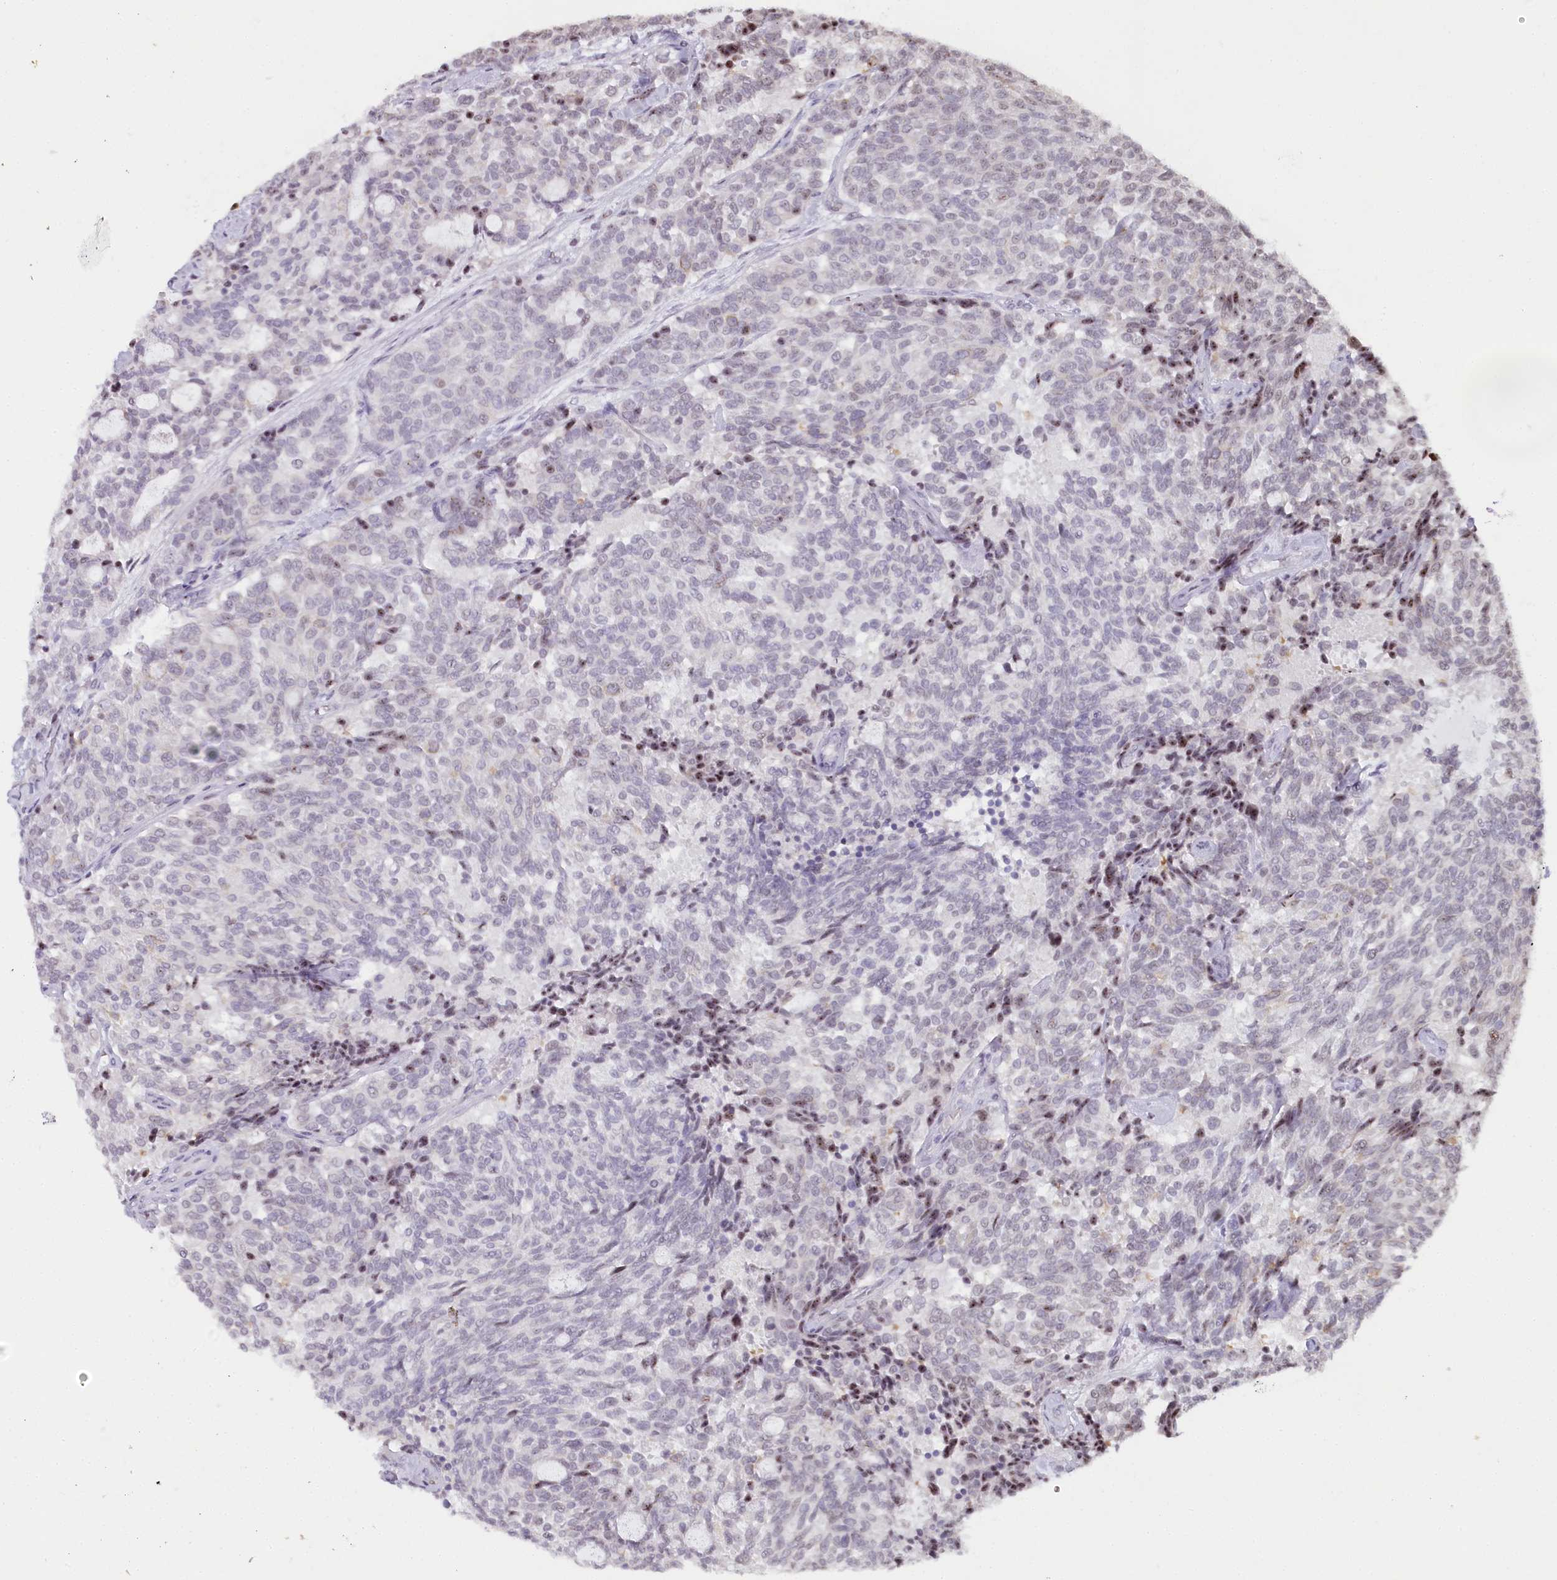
{"staining": {"intensity": "negative", "quantity": "none", "location": "none"}, "tissue": "carcinoid", "cell_type": "Tumor cells", "image_type": "cancer", "snomed": [{"axis": "morphology", "description": "Carcinoid, malignant, NOS"}, {"axis": "topography", "description": "Pancreas"}], "caption": "The immunohistochemistry (IHC) micrograph has no significant positivity in tumor cells of carcinoid (malignant) tissue.", "gene": "HPD", "patient": {"sex": "female", "age": 54}}